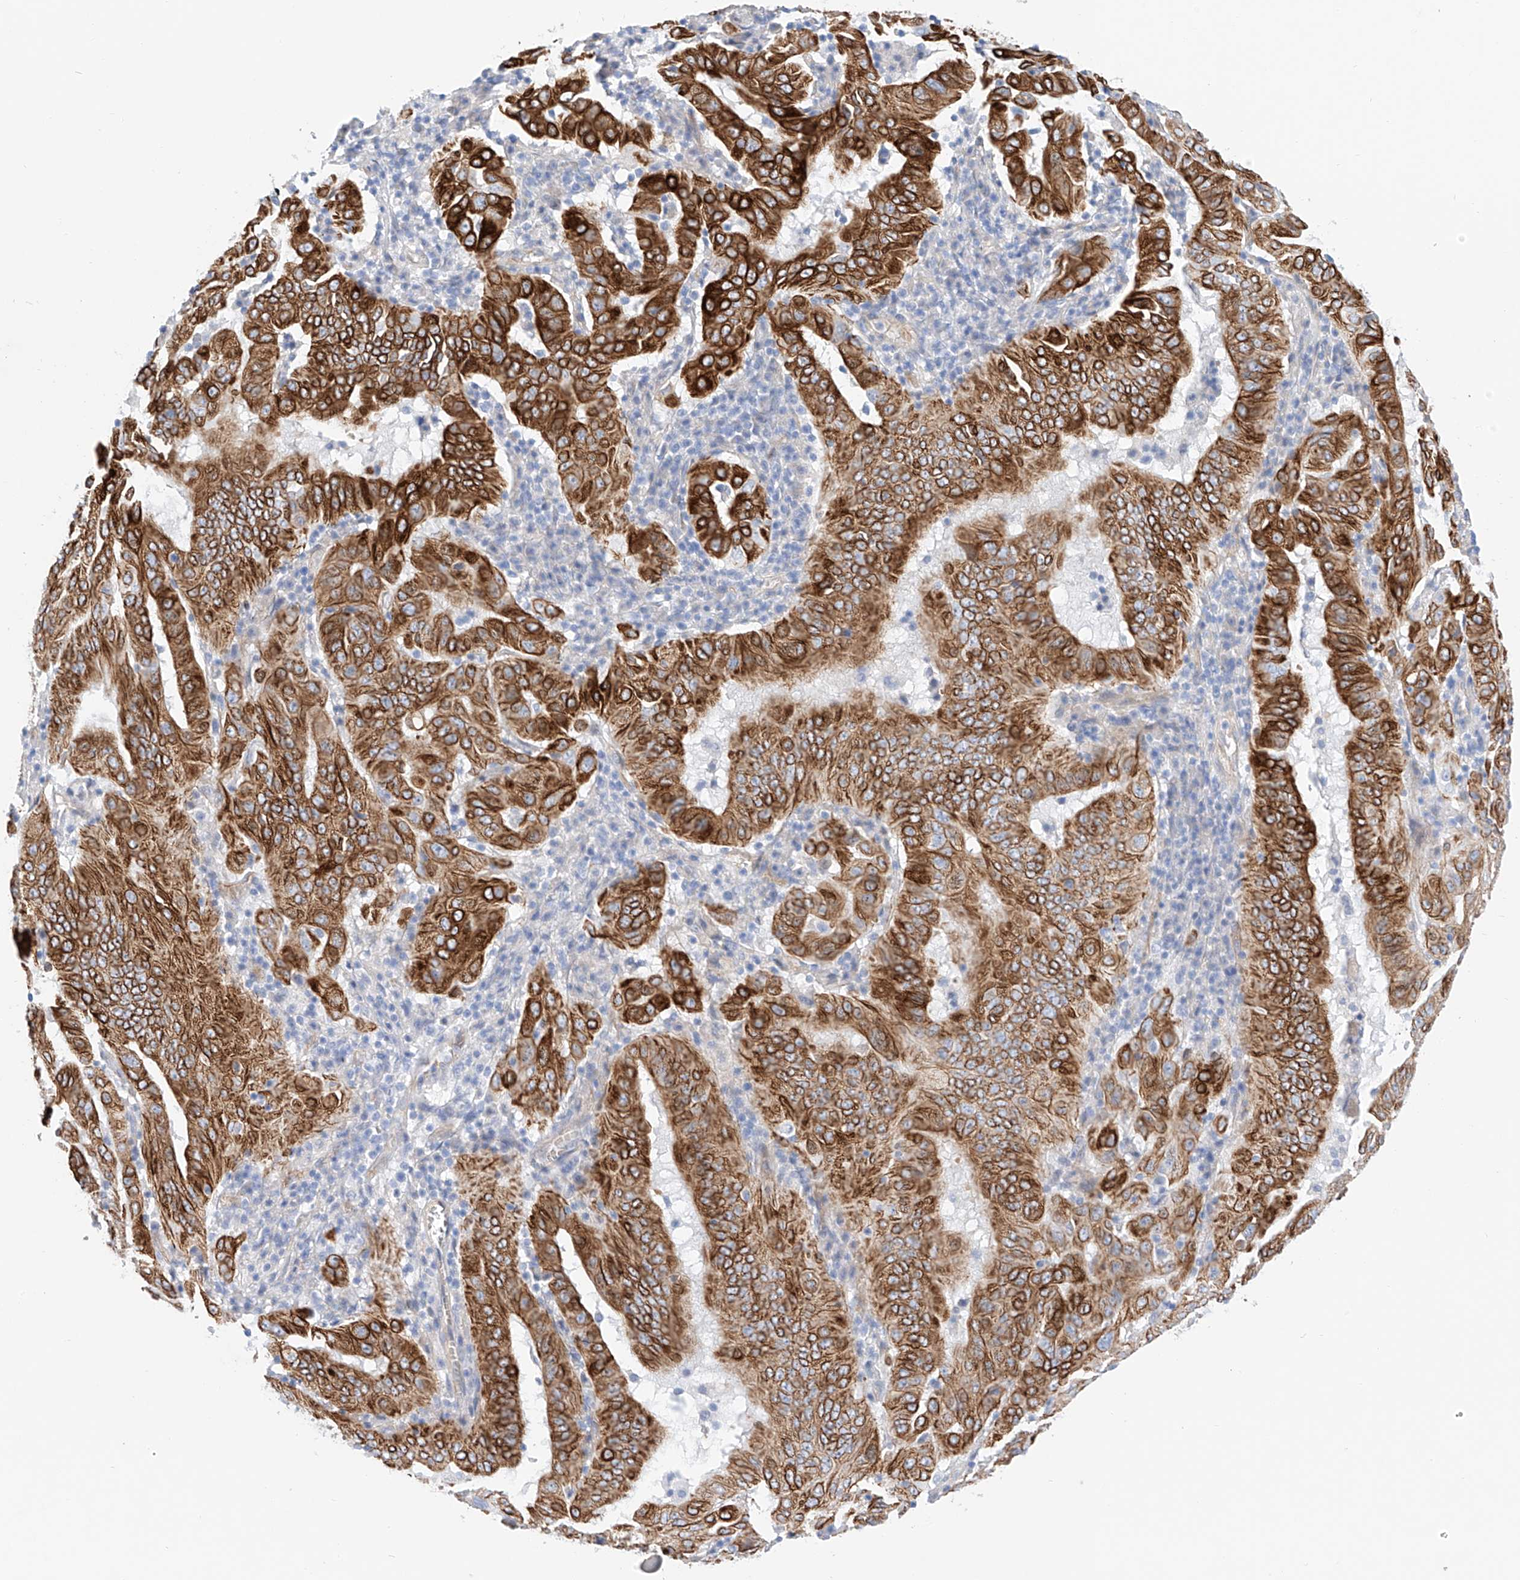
{"staining": {"intensity": "strong", "quantity": ">75%", "location": "cytoplasmic/membranous"}, "tissue": "pancreatic cancer", "cell_type": "Tumor cells", "image_type": "cancer", "snomed": [{"axis": "morphology", "description": "Adenocarcinoma, NOS"}, {"axis": "topography", "description": "Pancreas"}], "caption": "Immunohistochemical staining of human adenocarcinoma (pancreatic) displays high levels of strong cytoplasmic/membranous protein positivity in about >75% of tumor cells.", "gene": "SBSPON", "patient": {"sex": "male", "age": 63}}